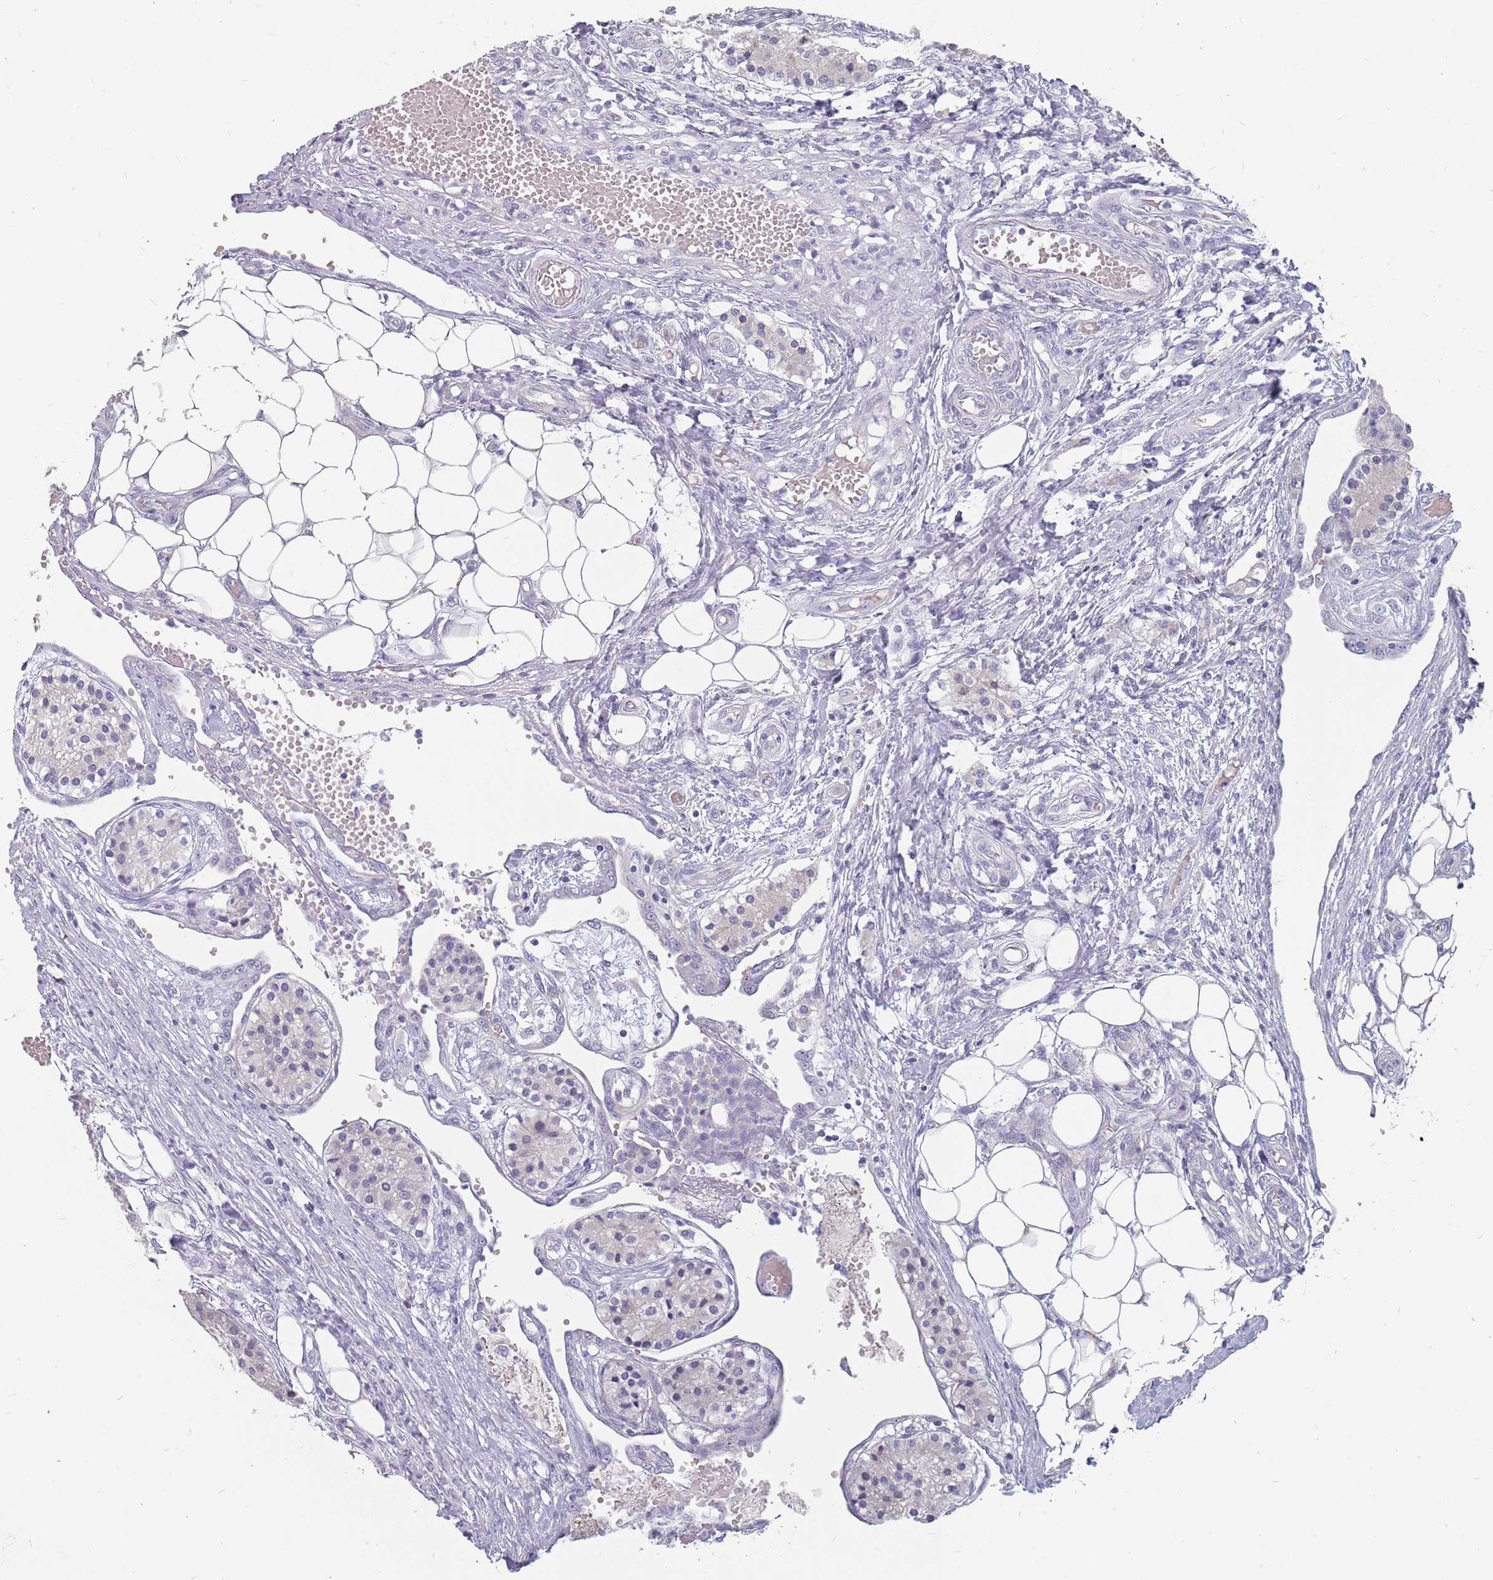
{"staining": {"intensity": "negative", "quantity": "none", "location": "none"}, "tissue": "carcinoid", "cell_type": "Tumor cells", "image_type": "cancer", "snomed": [{"axis": "morphology", "description": "Carcinoid, malignant, NOS"}, {"axis": "topography", "description": "Colon"}], "caption": "High power microscopy micrograph of an immunohistochemistry photomicrograph of carcinoid, revealing no significant staining in tumor cells.", "gene": "CMTR2", "patient": {"sex": "female", "age": 52}}